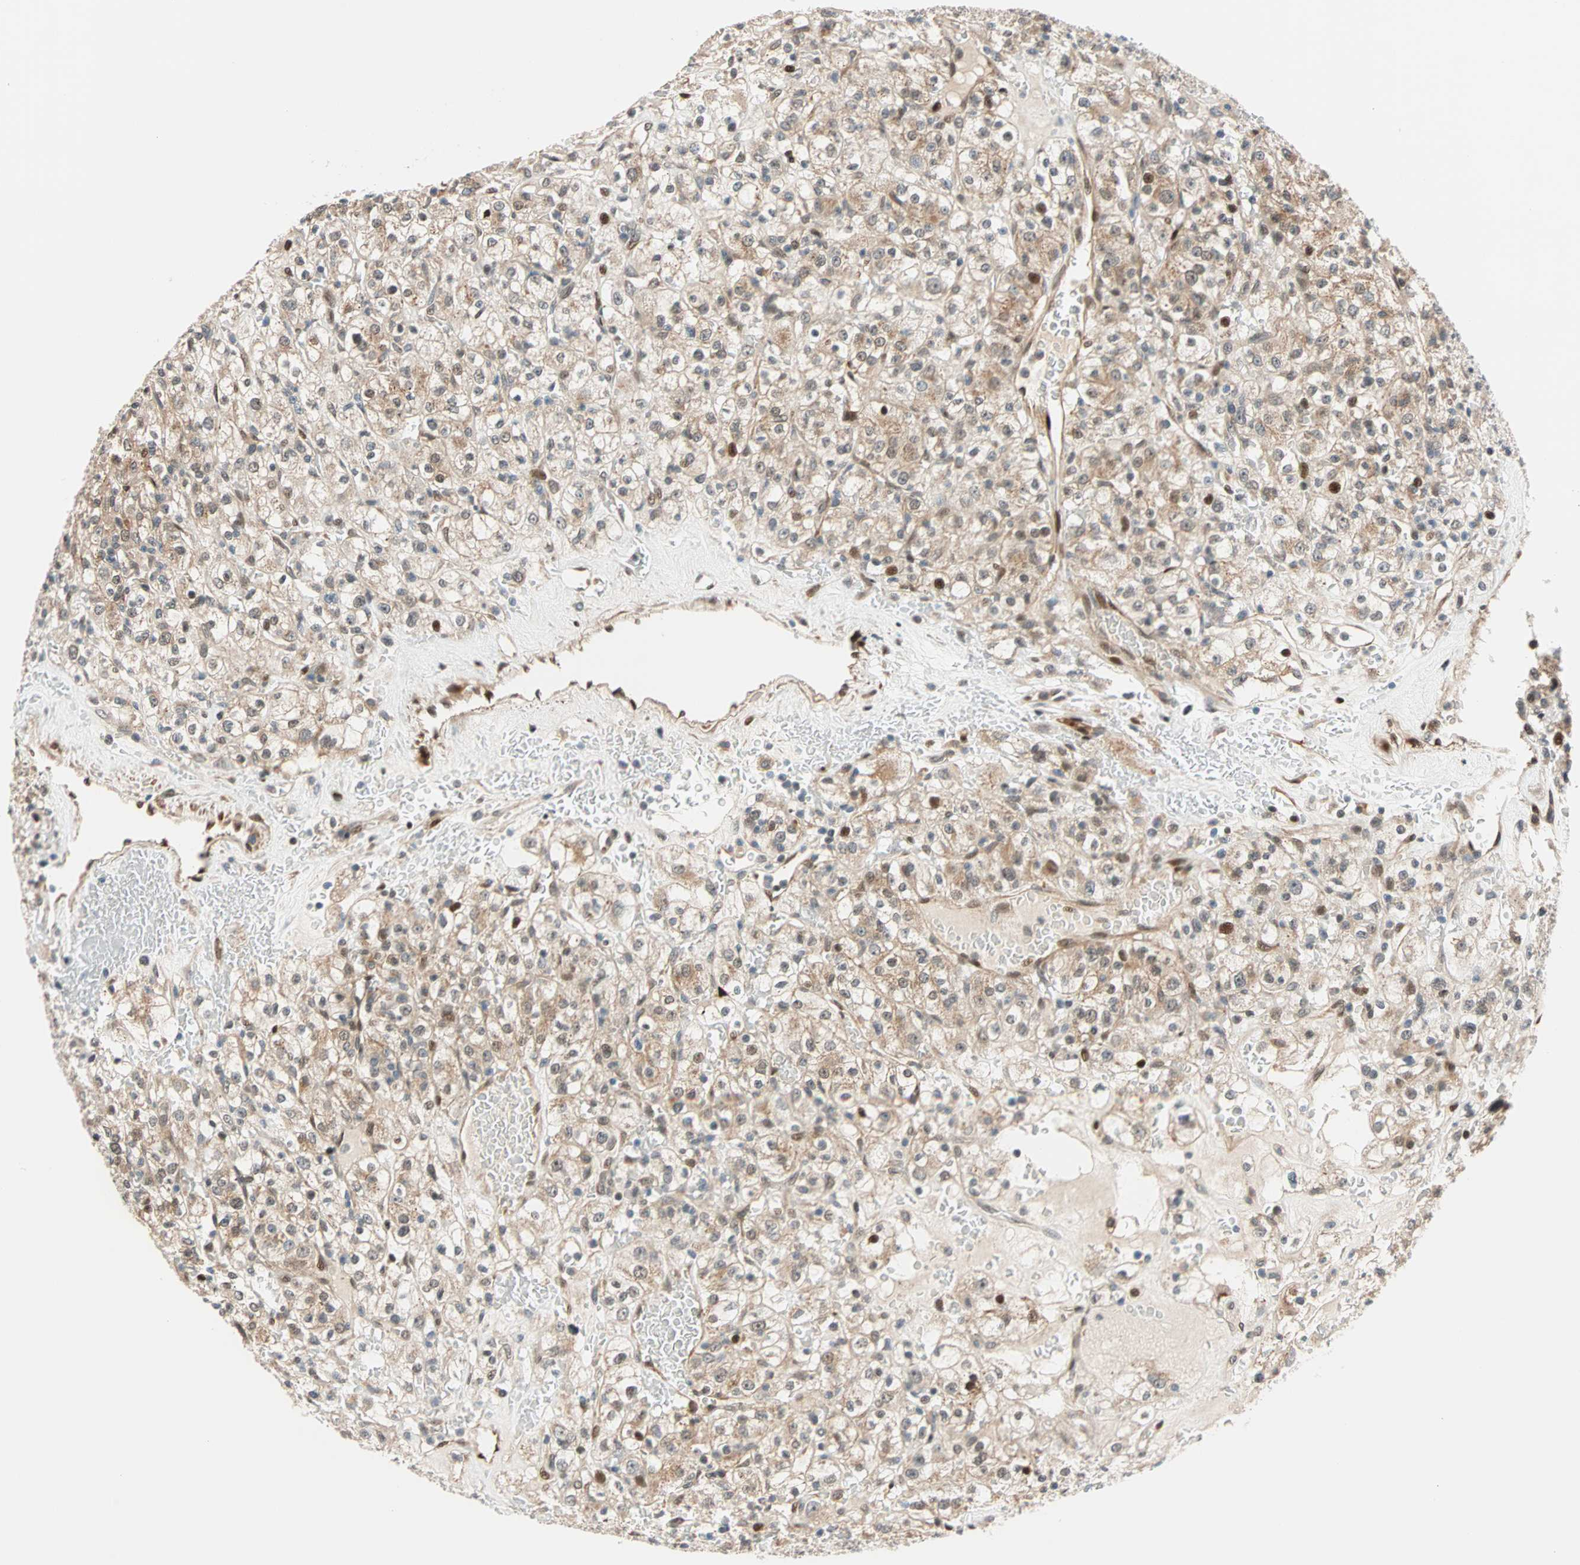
{"staining": {"intensity": "weak", "quantity": ">75%", "location": "cytoplasmic/membranous,nuclear"}, "tissue": "renal cancer", "cell_type": "Tumor cells", "image_type": "cancer", "snomed": [{"axis": "morphology", "description": "Normal tissue, NOS"}, {"axis": "morphology", "description": "Adenocarcinoma, NOS"}, {"axis": "topography", "description": "Kidney"}], "caption": "DAB immunohistochemical staining of human renal cancer demonstrates weak cytoplasmic/membranous and nuclear protein staining in about >75% of tumor cells.", "gene": "HECW1", "patient": {"sex": "female", "age": 72}}